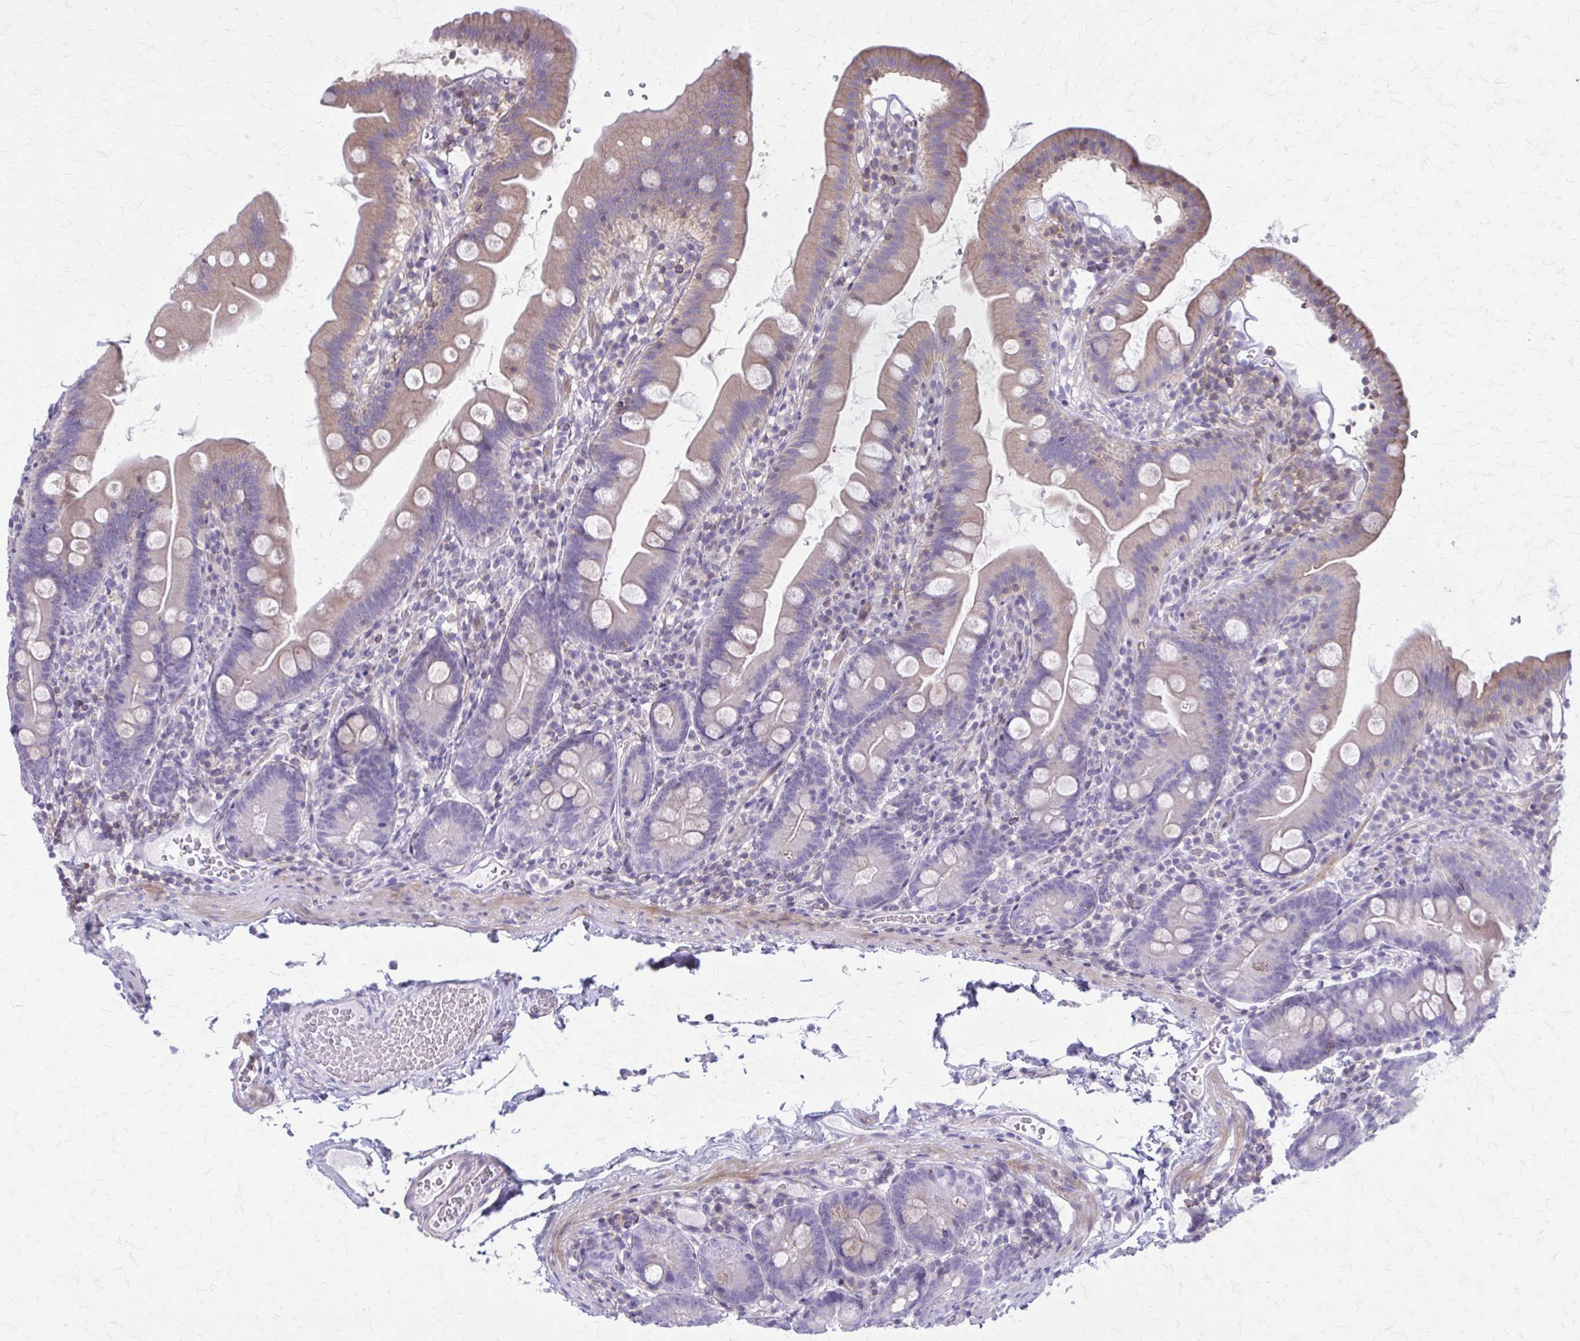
{"staining": {"intensity": "weak", "quantity": "25%-75%", "location": "cytoplasmic/membranous"}, "tissue": "duodenum", "cell_type": "Glandular cells", "image_type": "normal", "snomed": [{"axis": "morphology", "description": "Normal tissue, NOS"}, {"axis": "topography", "description": "Duodenum"}], "caption": "The histopathology image shows staining of unremarkable duodenum, revealing weak cytoplasmic/membranous protein expression (brown color) within glandular cells. The protein is stained brown, and the nuclei are stained in blue (DAB IHC with brightfield microscopy, high magnification).", "gene": "PITPNM1", "patient": {"sex": "female", "age": 67}}